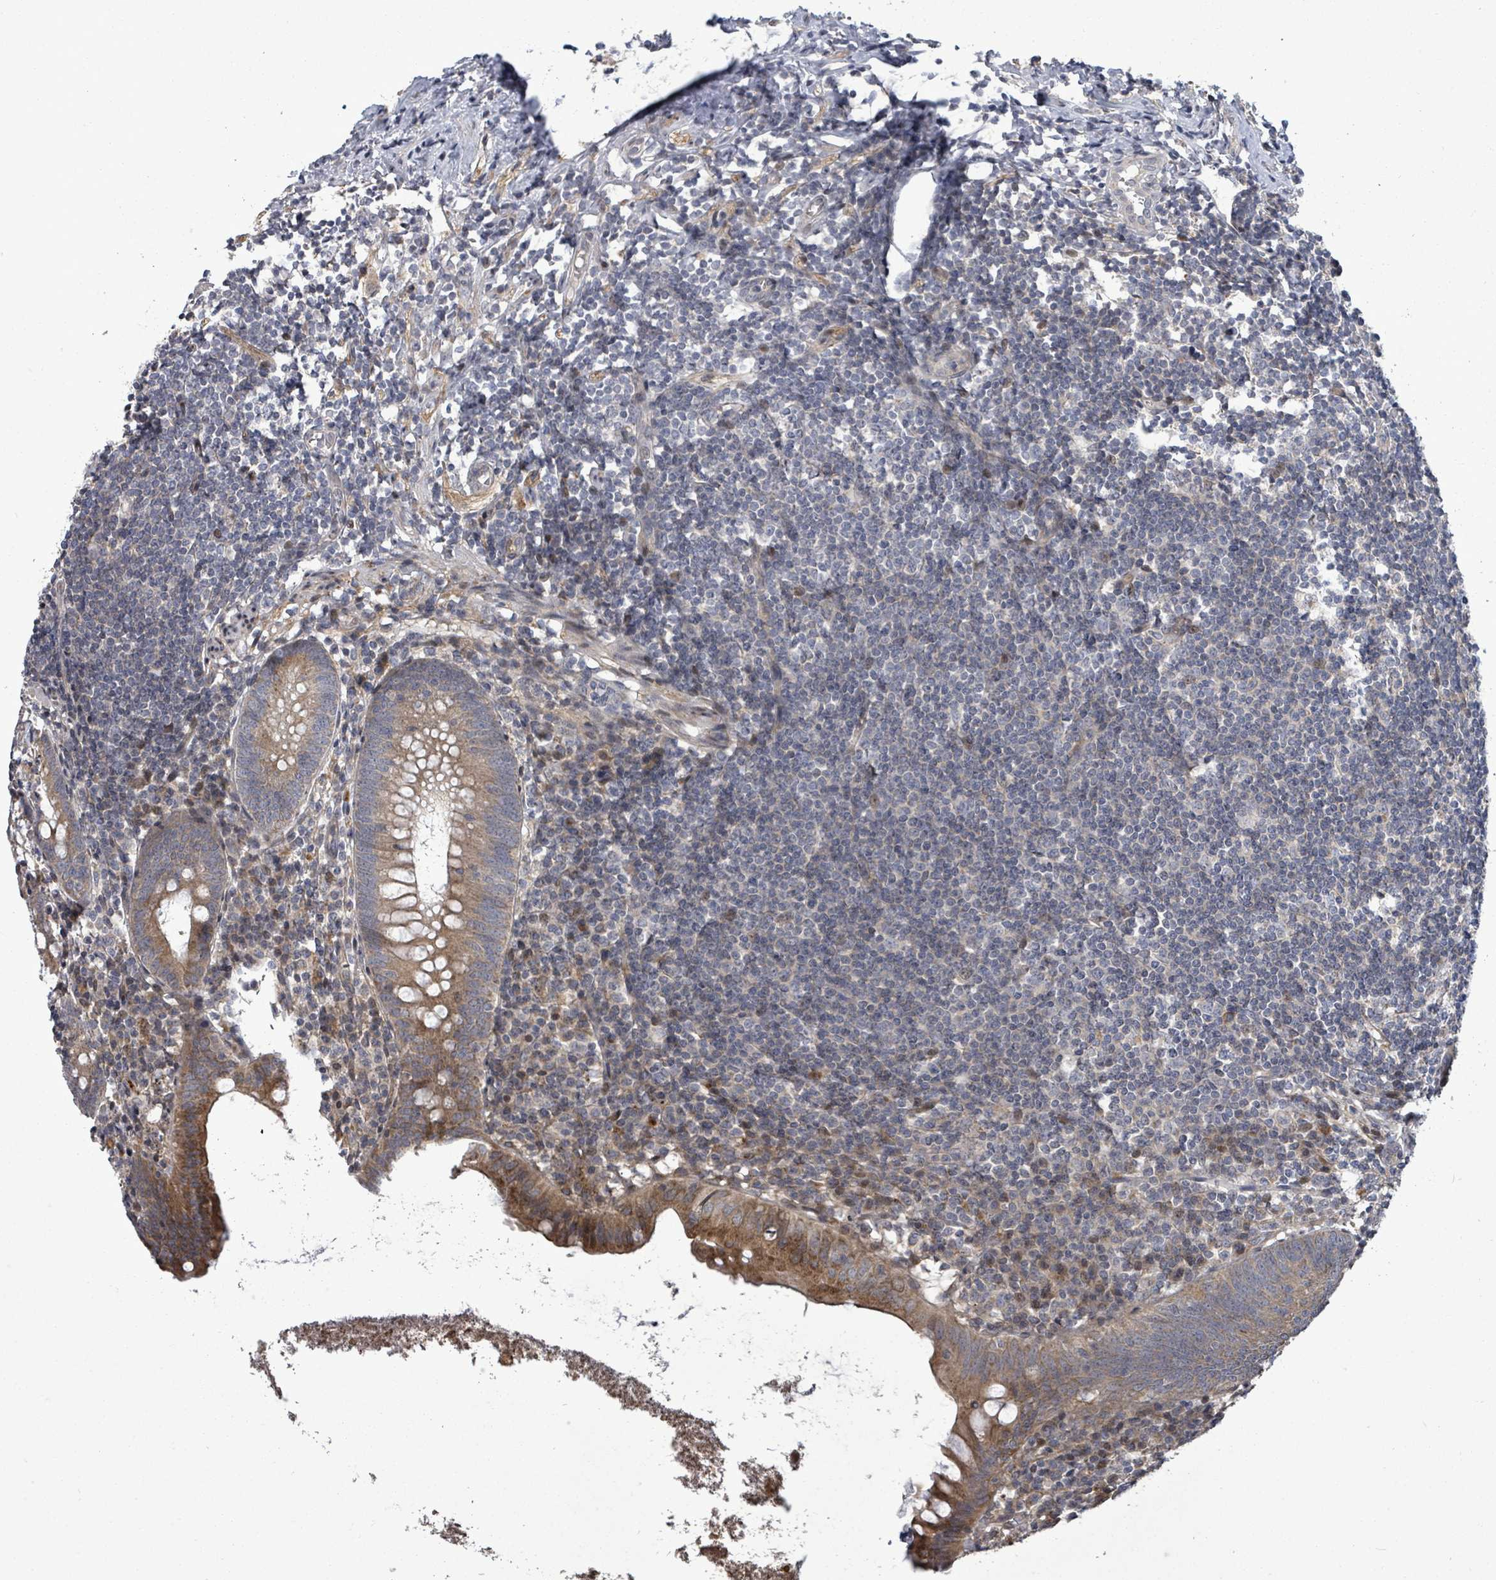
{"staining": {"intensity": "moderate", "quantity": ">75%", "location": "cytoplasmic/membranous"}, "tissue": "appendix", "cell_type": "Glandular cells", "image_type": "normal", "snomed": [{"axis": "morphology", "description": "Normal tissue, NOS"}, {"axis": "topography", "description": "Appendix"}], "caption": "Protein staining of unremarkable appendix displays moderate cytoplasmic/membranous staining in approximately >75% of glandular cells. (DAB IHC, brown staining for protein, blue staining for nuclei).", "gene": "KRTAP27", "patient": {"sex": "female", "age": 51}}